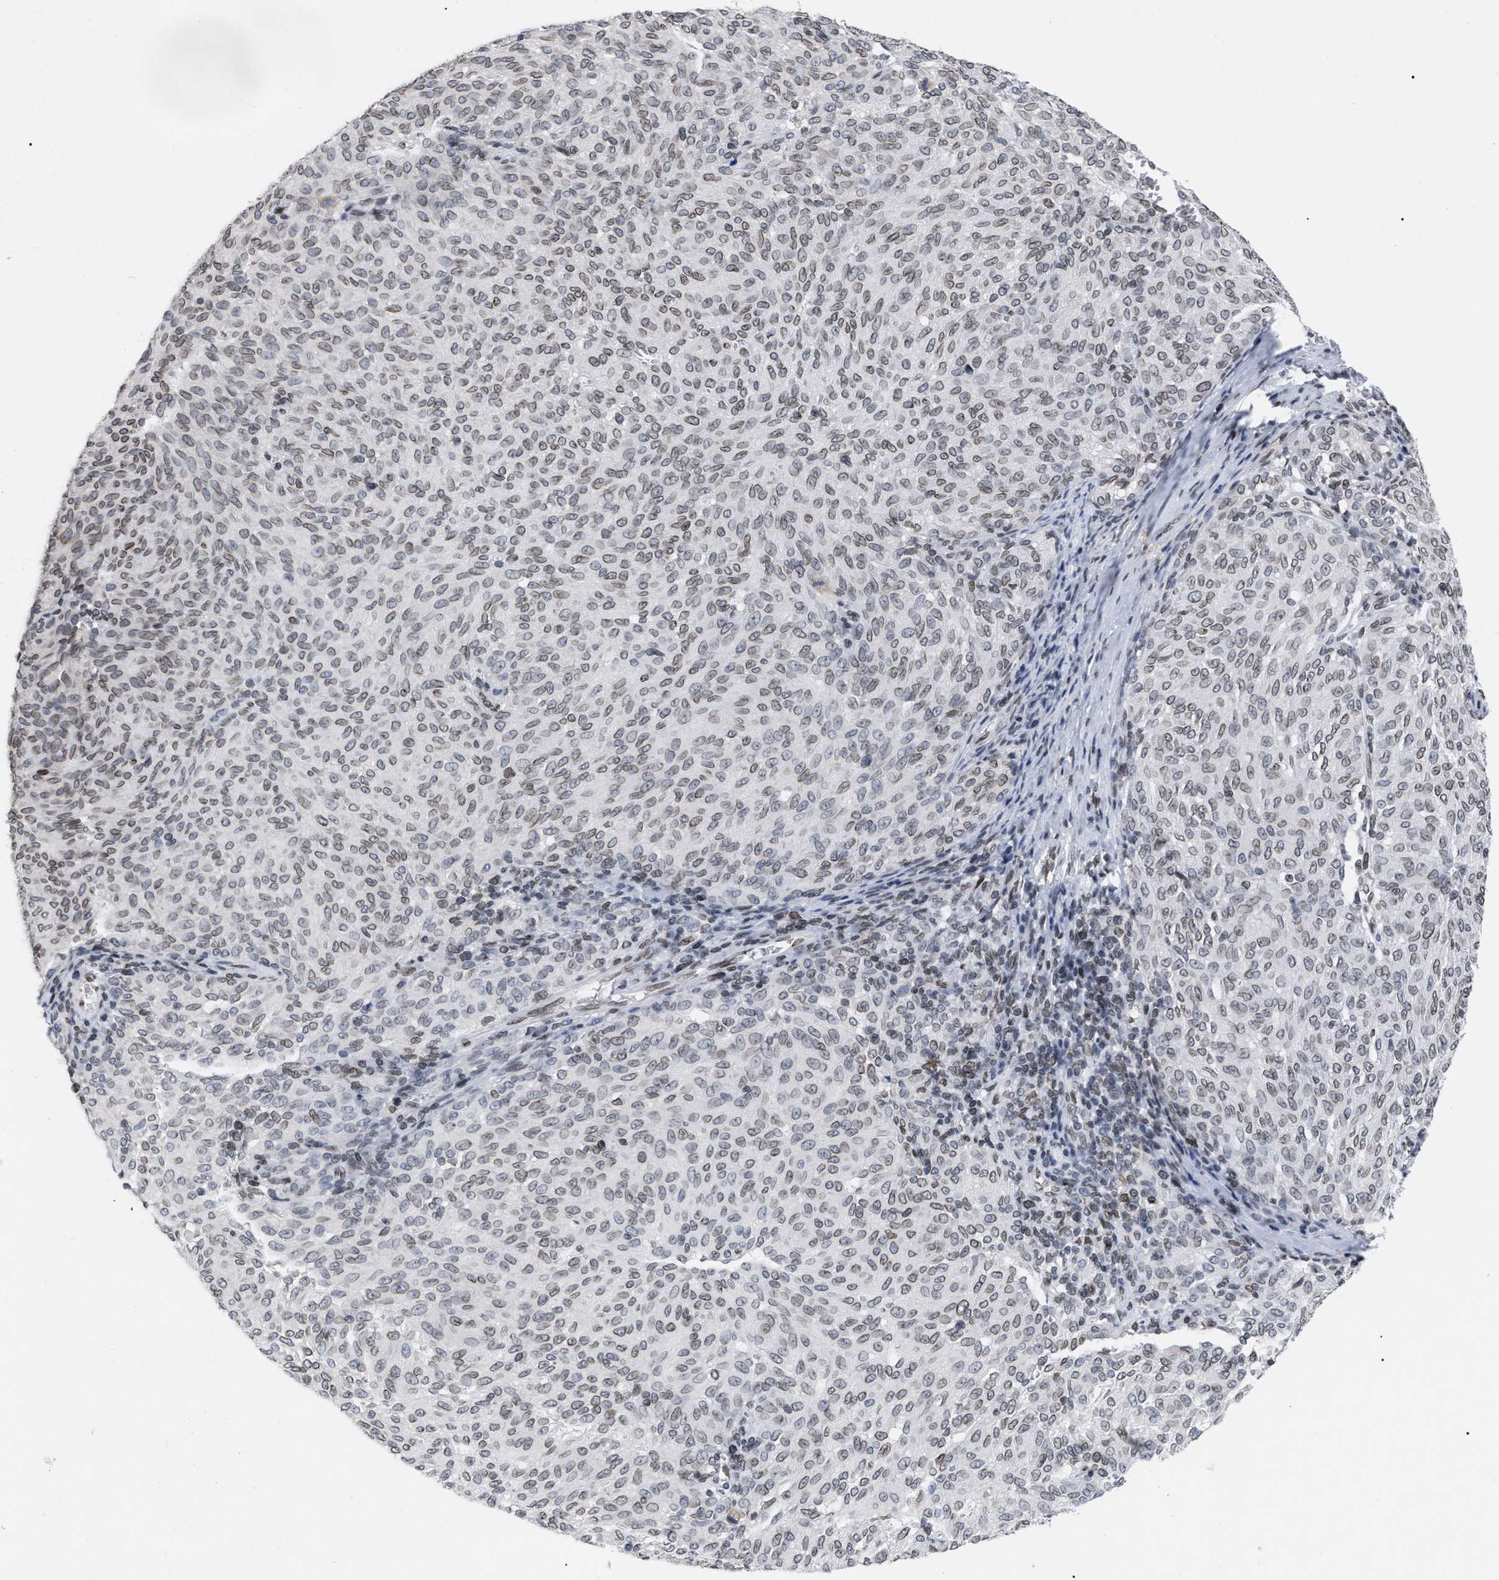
{"staining": {"intensity": "weak", "quantity": ">75%", "location": "cytoplasmic/membranous,nuclear"}, "tissue": "melanoma", "cell_type": "Tumor cells", "image_type": "cancer", "snomed": [{"axis": "morphology", "description": "Malignant melanoma, NOS"}, {"axis": "topography", "description": "Skin"}], "caption": "Immunohistochemistry (IHC) histopathology image of neoplastic tissue: human melanoma stained using immunohistochemistry (IHC) displays low levels of weak protein expression localized specifically in the cytoplasmic/membranous and nuclear of tumor cells, appearing as a cytoplasmic/membranous and nuclear brown color.", "gene": "TPR", "patient": {"sex": "female", "age": 72}}